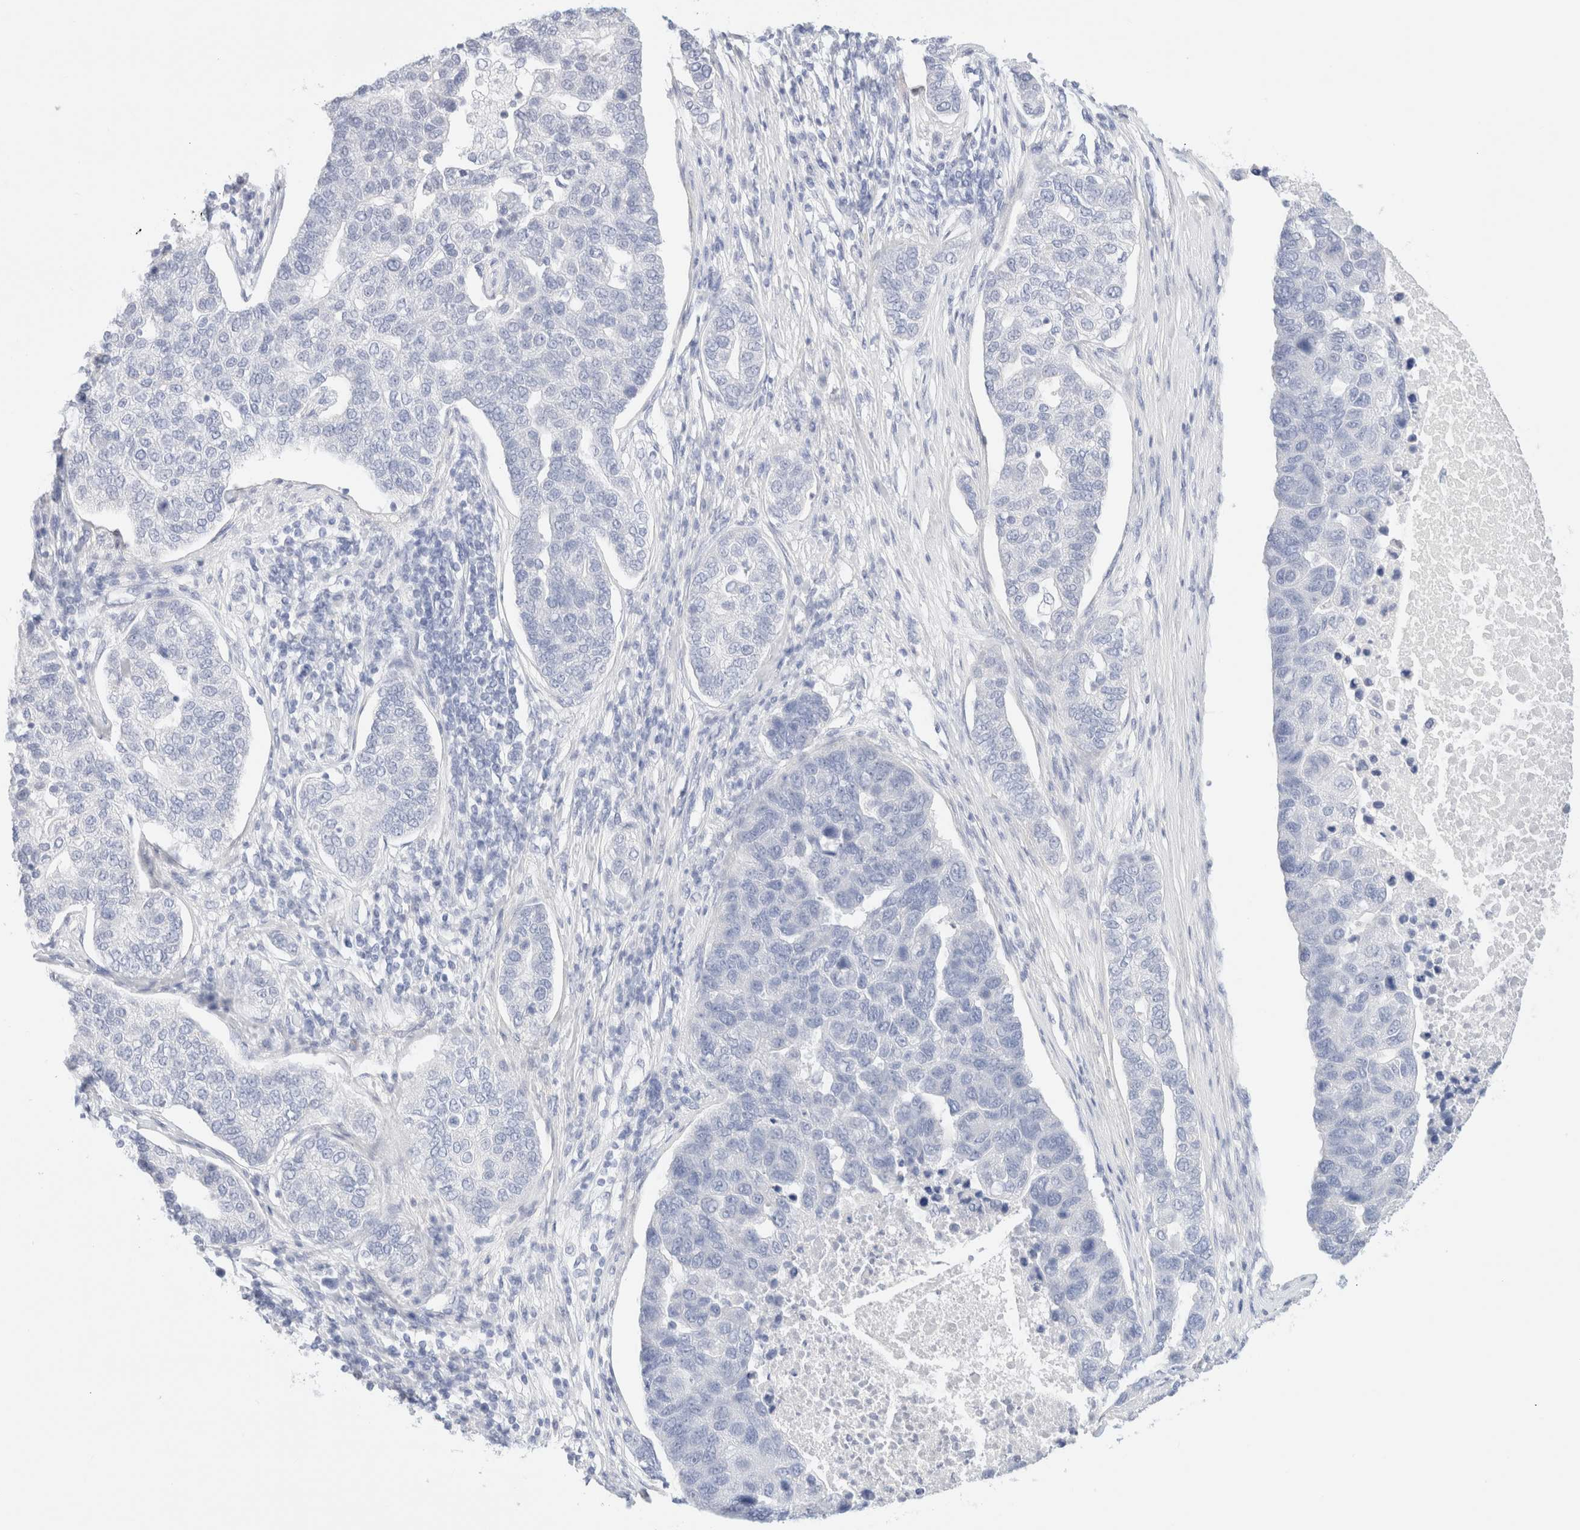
{"staining": {"intensity": "negative", "quantity": "none", "location": "none"}, "tissue": "pancreatic cancer", "cell_type": "Tumor cells", "image_type": "cancer", "snomed": [{"axis": "morphology", "description": "Adenocarcinoma, NOS"}, {"axis": "topography", "description": "Pancreas"}], "caption": "Tumor cells show no significant expression in adenocarcinoma (pancreatic). (Brightfield microscopy of DAB immunohistochemistry at high magnification).", "gene": "DPYS", "patient": {"sex": "female", "age": 61}}